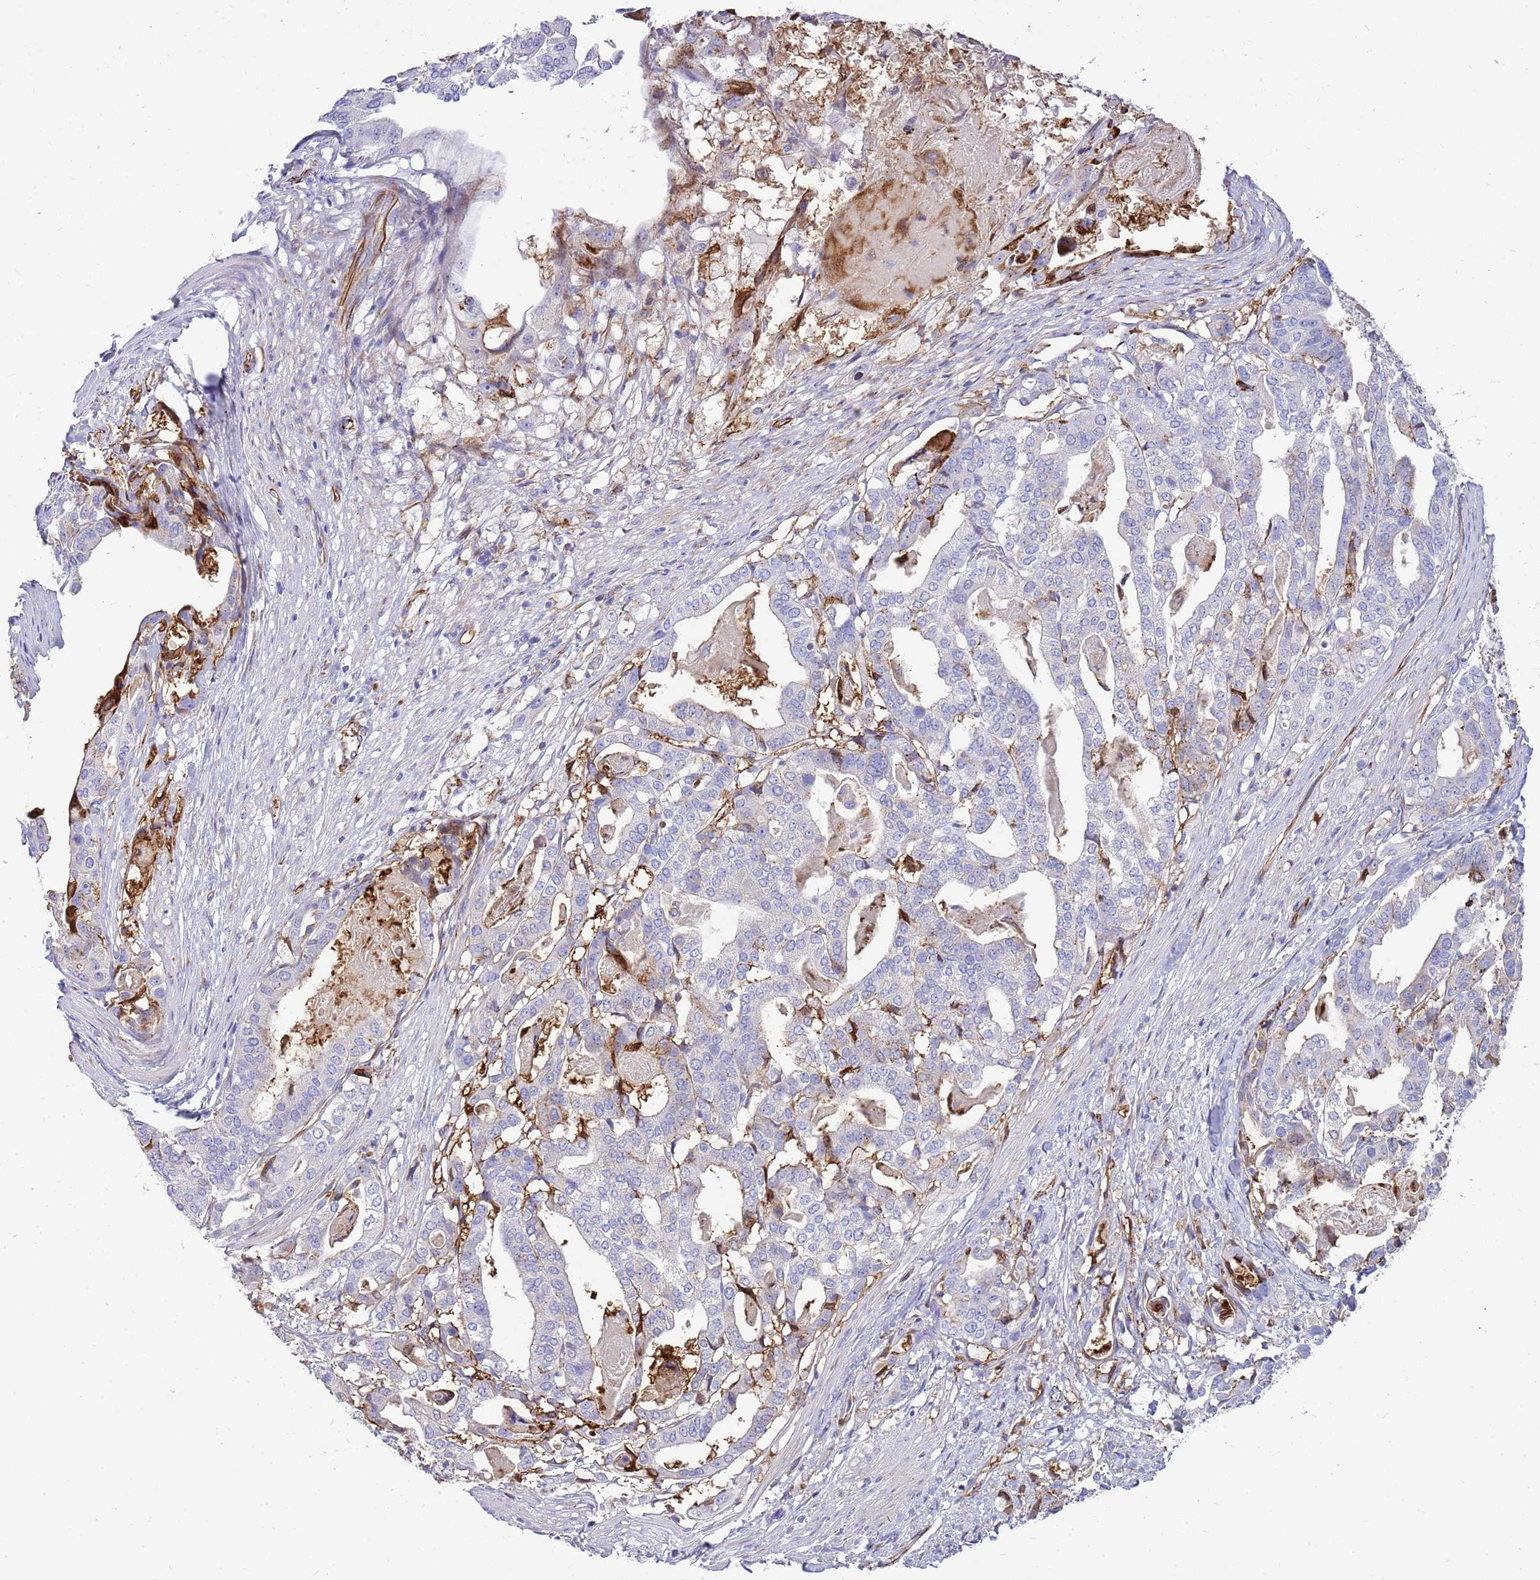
{"staining": {"intensity": "negative", "quantity": "none", "location": "none"}, "tissue": "stomach cancer", "cell_type": "Tumor cells", "image_type": "cancer", "snomed": [{"axis": "morphology", "description": "Adenocarcinoma, NOS"}, {"axis": "topography", "description": "Stomach"}], "caption": "Immunohistochemistry of human stomach adenocarcinoma shows no positivity in tumor cells.", "gene": "ZDHHC1", "patient": {"sex": "male", "age": 48}}